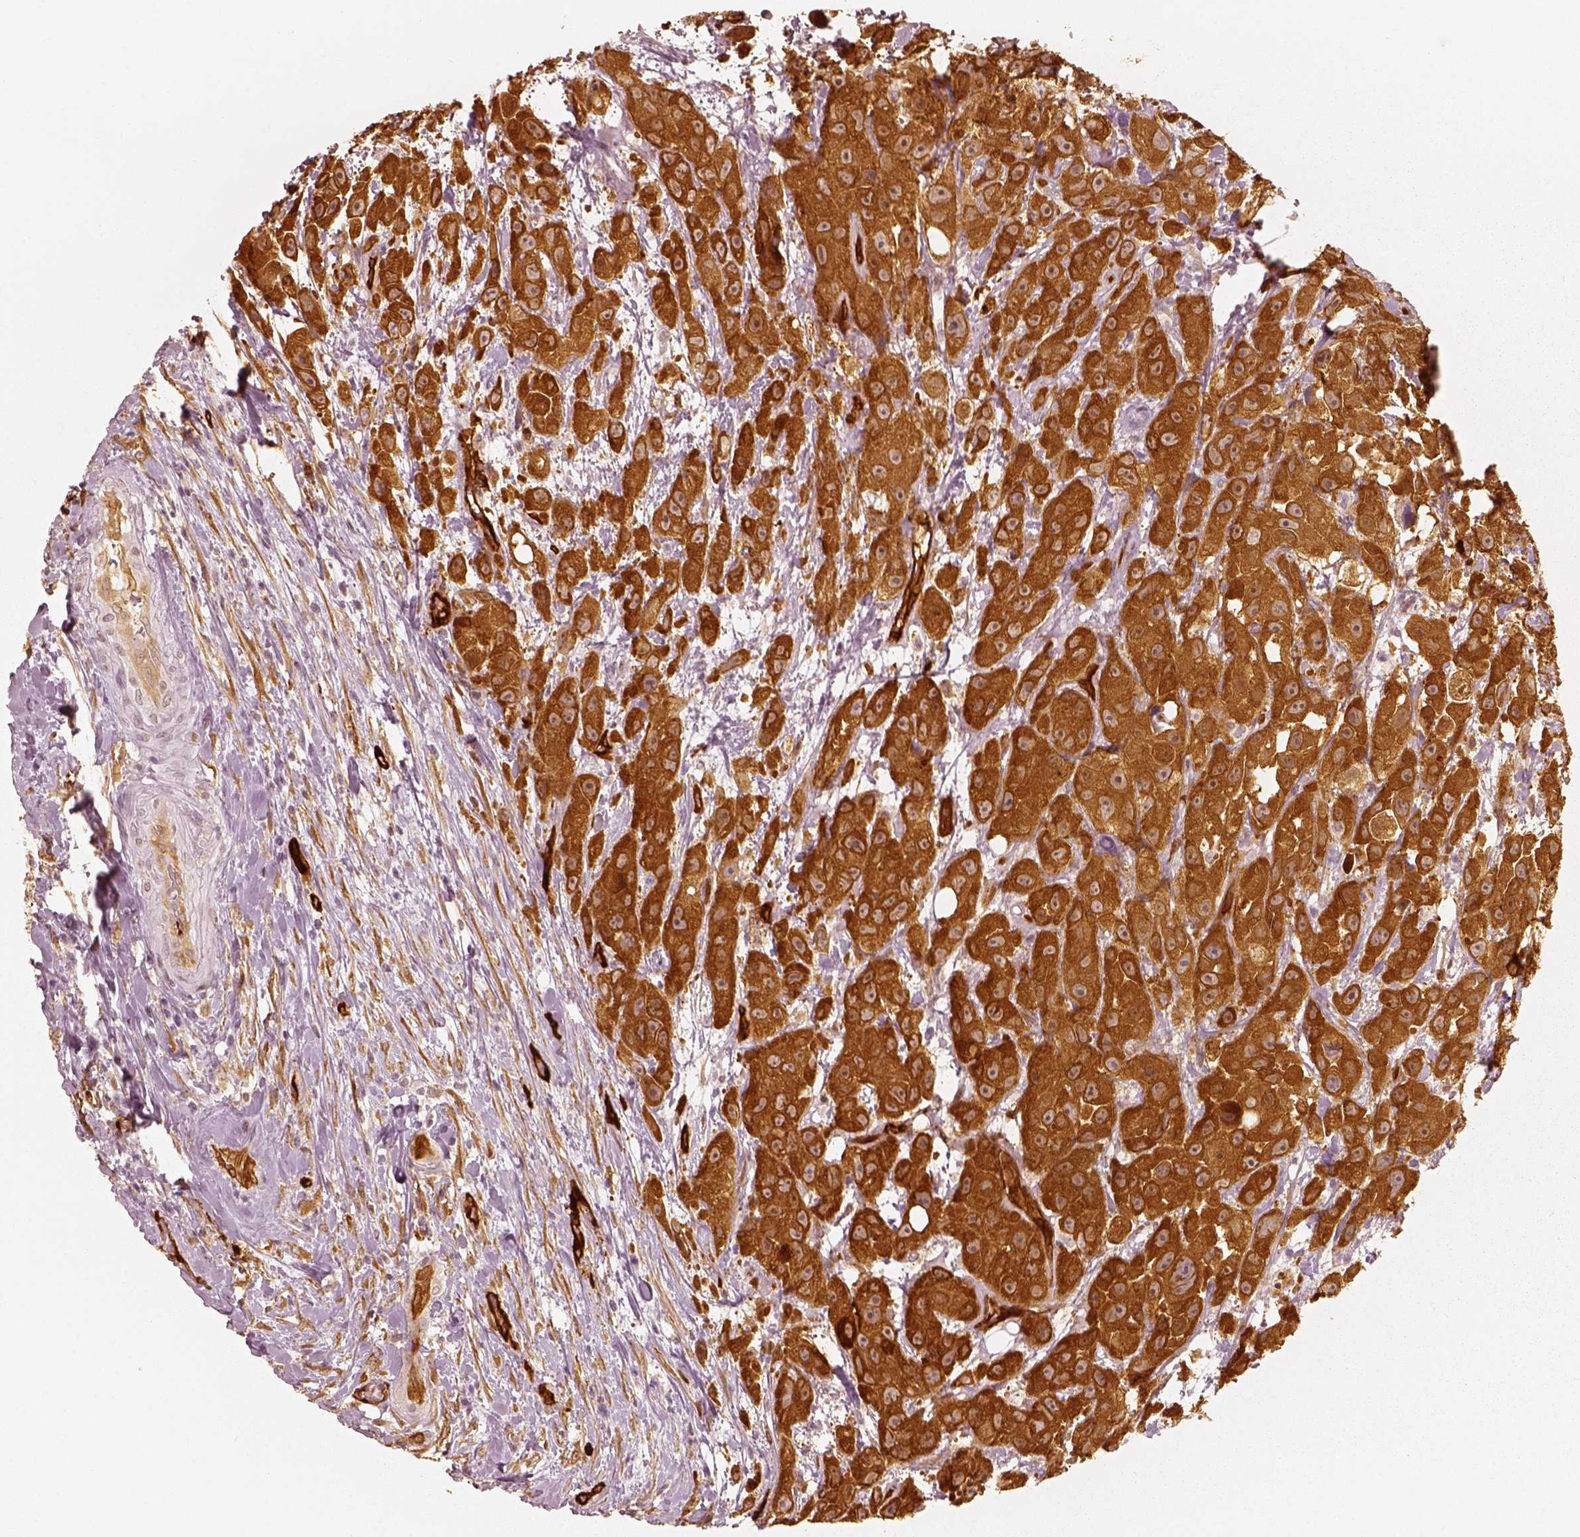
{"staining": {"intensity": "strong", "quantity": ">75%", "location": "cytoplasmic/membranous"}, "tissue": "urothelial cancer", "cell_type": "Tumor cells", "image_type": "cancer", "snomed": [{"axis": "morphology", "description": "Urothelial carcinoma, High grade"}, {"axis": "topography", "description": "Urinary bladder"}], "caption": "Human high-grade urothelial carcinoma stained for a protein (brown) shows strong cytoplasmic/membranous positive positivity in approximately >75% of tumor cells.", "gene": "FSCN1", "patient": {"sex": "male", "age": 79}}